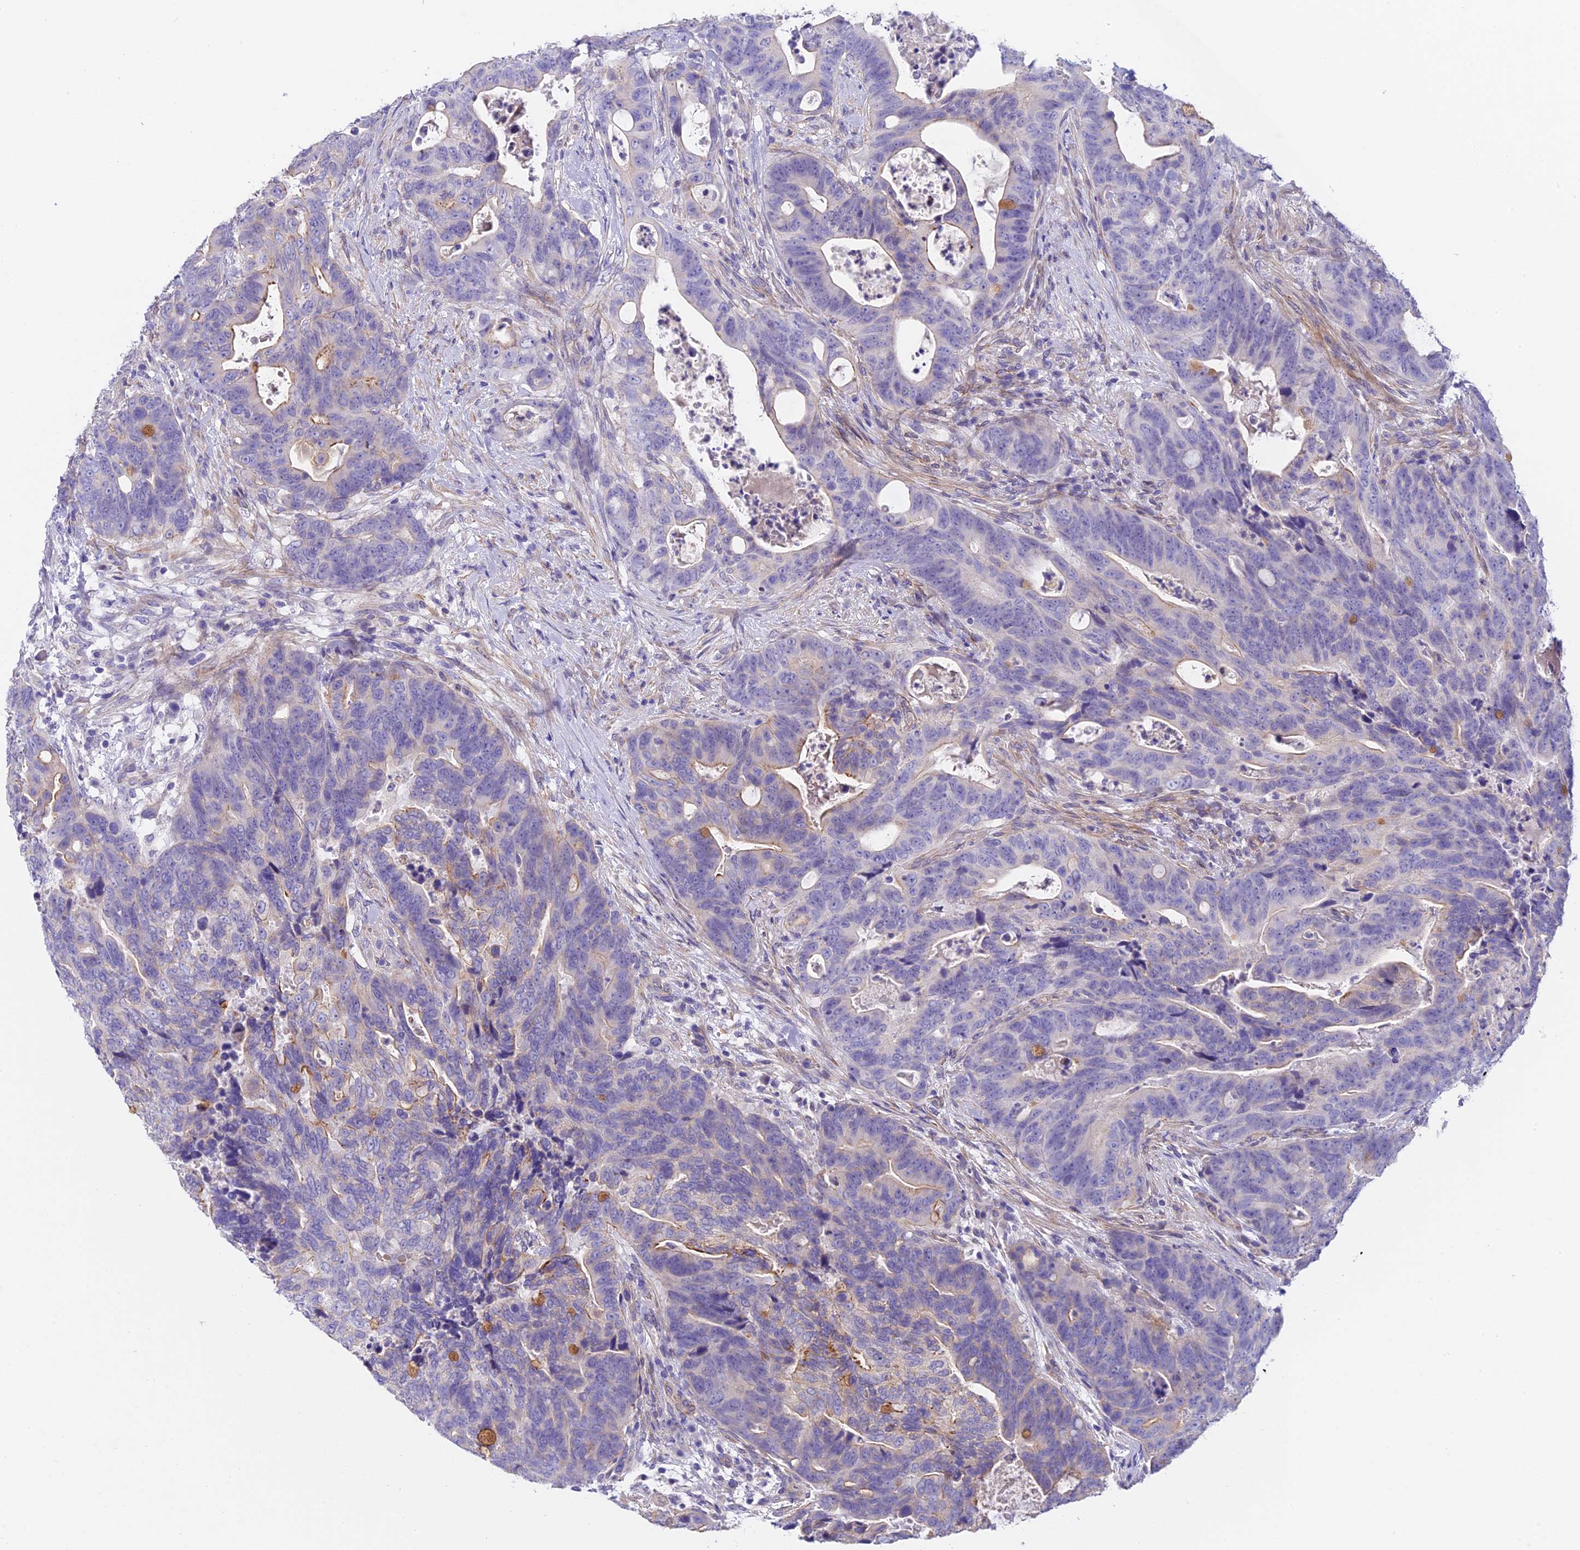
{"staining": {"intensity": "moderate", "quantity": "<25%", "location": "cytoplasmic/membranous"}, "tissue": "colorectal cancer", "cell_type": "Tumor cells", "image_type": "cancer", "snomed": [{"axis": "morphology", "description": "Adenocarcinoma, NOS"}, {"axis": "topography", "description": "Colon"}], "caption": "A photomicrograph of adenocarcinoma (colorectal) stained for a protein exhibits moderate cytoplasmic/membranous brown staining in tumor cells.", "gene": "C17orf67", "patient": {"sex": "female", "age": 82}}